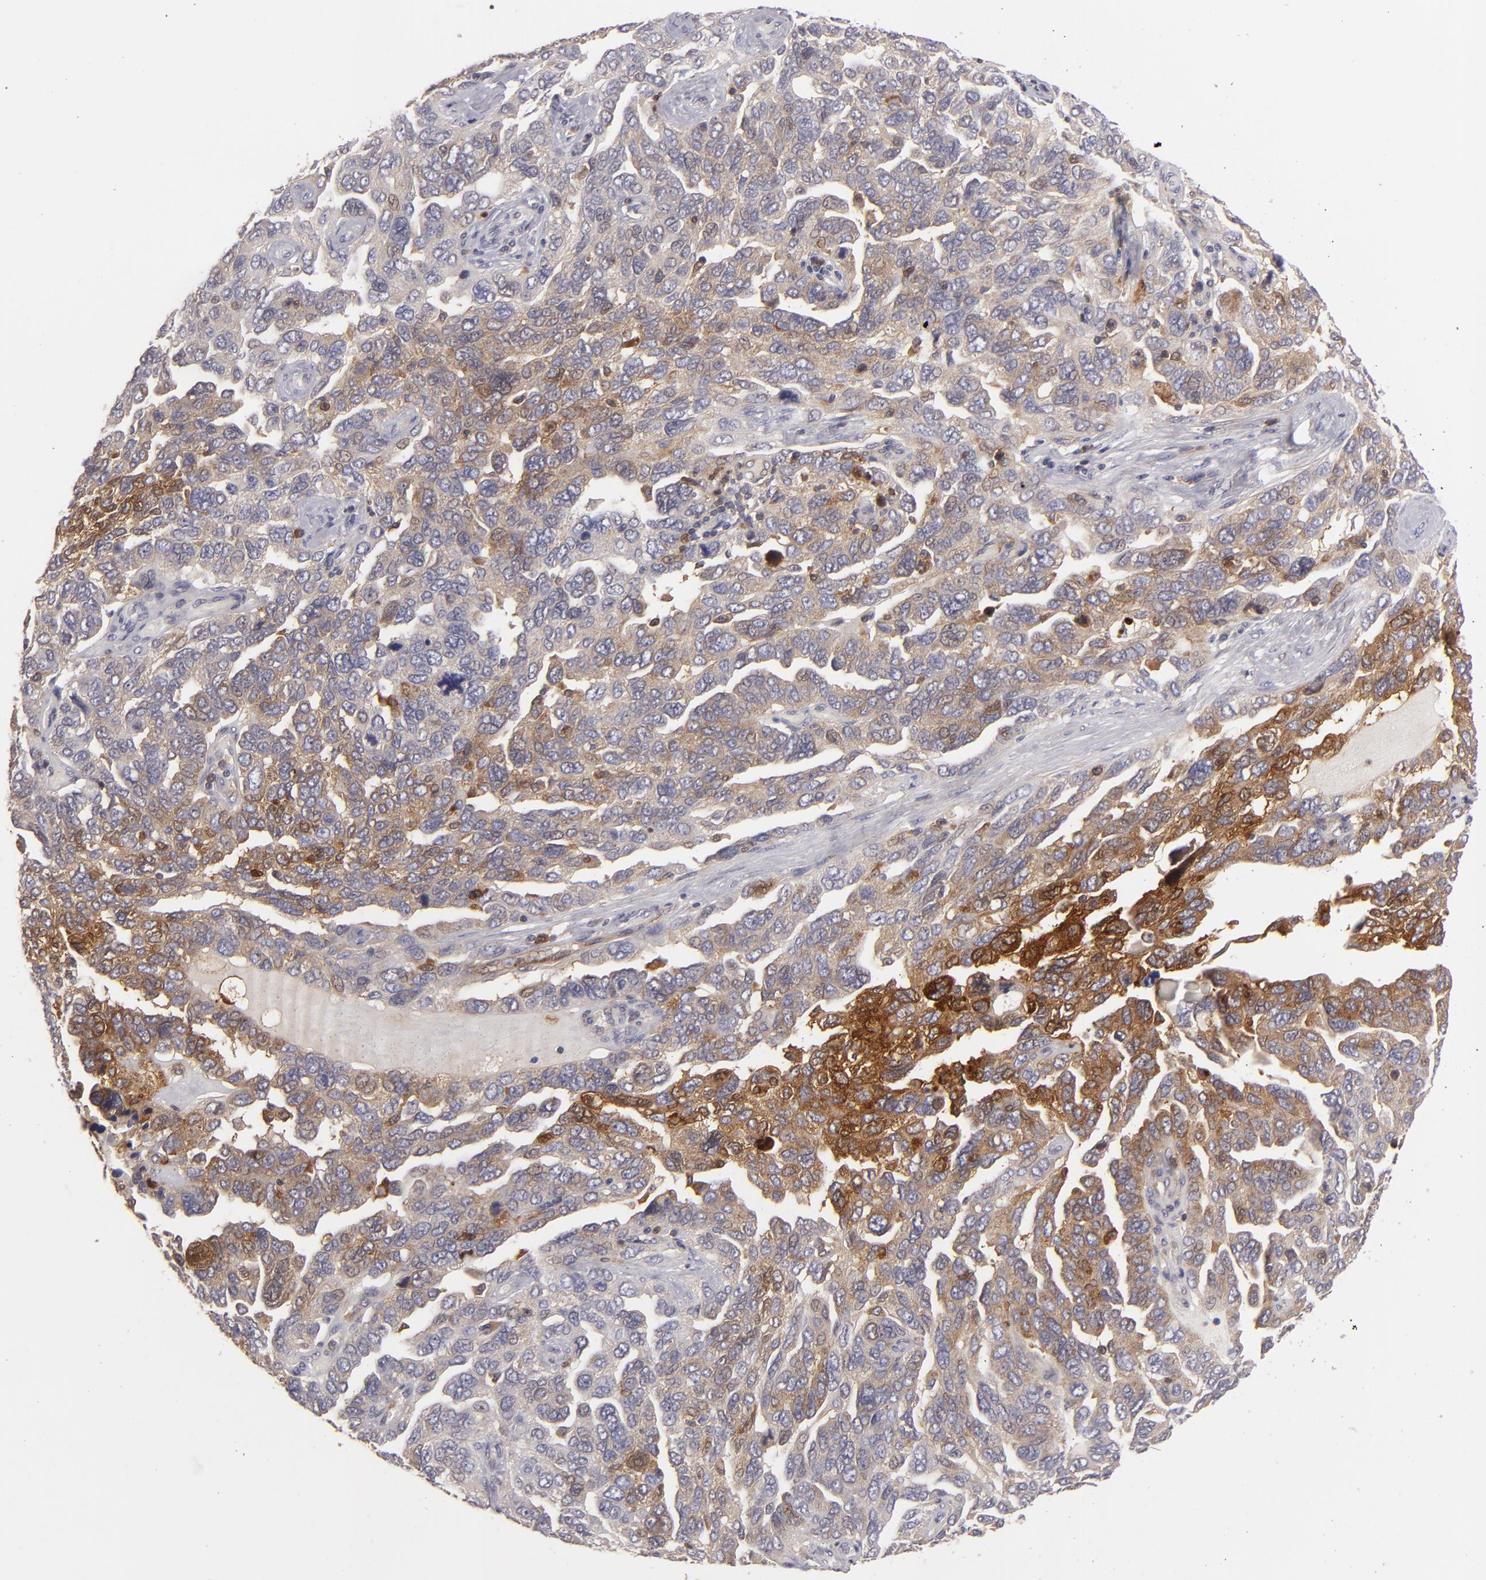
{"staining": {"intensity": "strong", "quantity": ">75%", "location": "cytoplasmic/membranous"}, "tissue": "ovarian cancer", "cell_type": "Tumor cells", "image_type": "cancer", "snomed": [{"axis": "morphology", "description": "Cystadenocarcinoma, serous, NOS"}, {"axis": "topography", "description": "Ovary"}], "caption": "This micrograph displays immunohistochemistry staining of human ovarian cancer, with high strong cytoplasmic/membranous expression in approximately >75% of tumor cells.", "gene": "MMP10", "patient": {"sex": "female", "age": 64}}